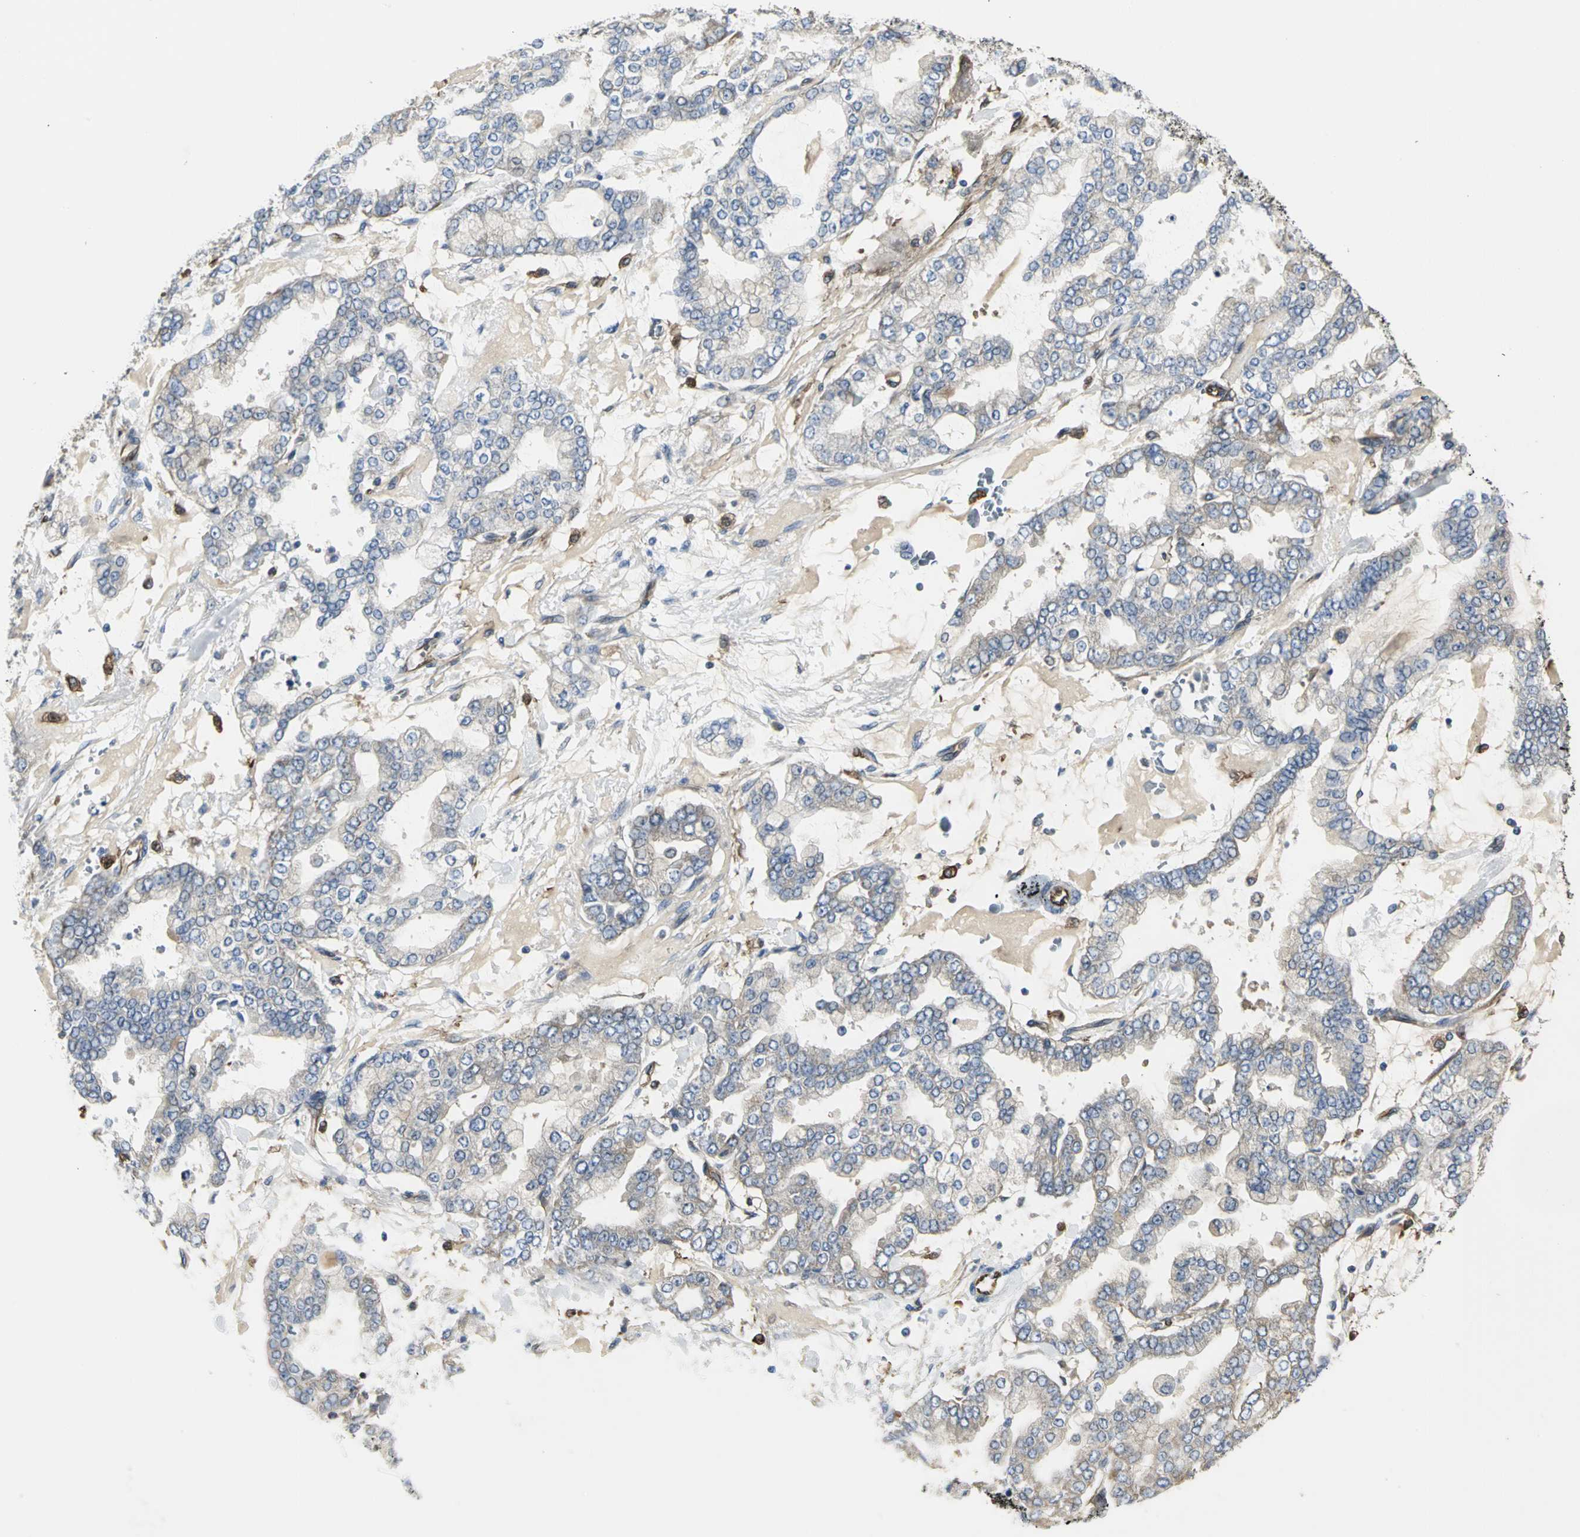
{"staining": {"intensity": "weak", "quantity": "25%-75%", "location": "cytoplasmic/membranous"}, "tissue": "stomach cancer", "cell_type": "Tumor cells", "image_type": "cancer", "snomed": [{"axis": "morphology", "description": "Normal tissue, NOS"}, {"axis": "morphology", "description": "Adenocarcinoma, NOS"}, {"axis": "topography", "description": "Stomach, upper"}, {"axis": "topography", "description": "Stomach"}], "caption": "Immunohistochemical staining of human stomach cancer (adenocarcinoma) reveals weak cytoplasmic/membranous protein expression in approximately 25%-75% of tumor cells. The staining was performed using DAB to visualize the protein expression in brown, while the nuclei were stained in blue with hematoxylin (Magnification: 20x).", "gene": "CHRNB1", "patient": {"sex": "male", "age": 76}}